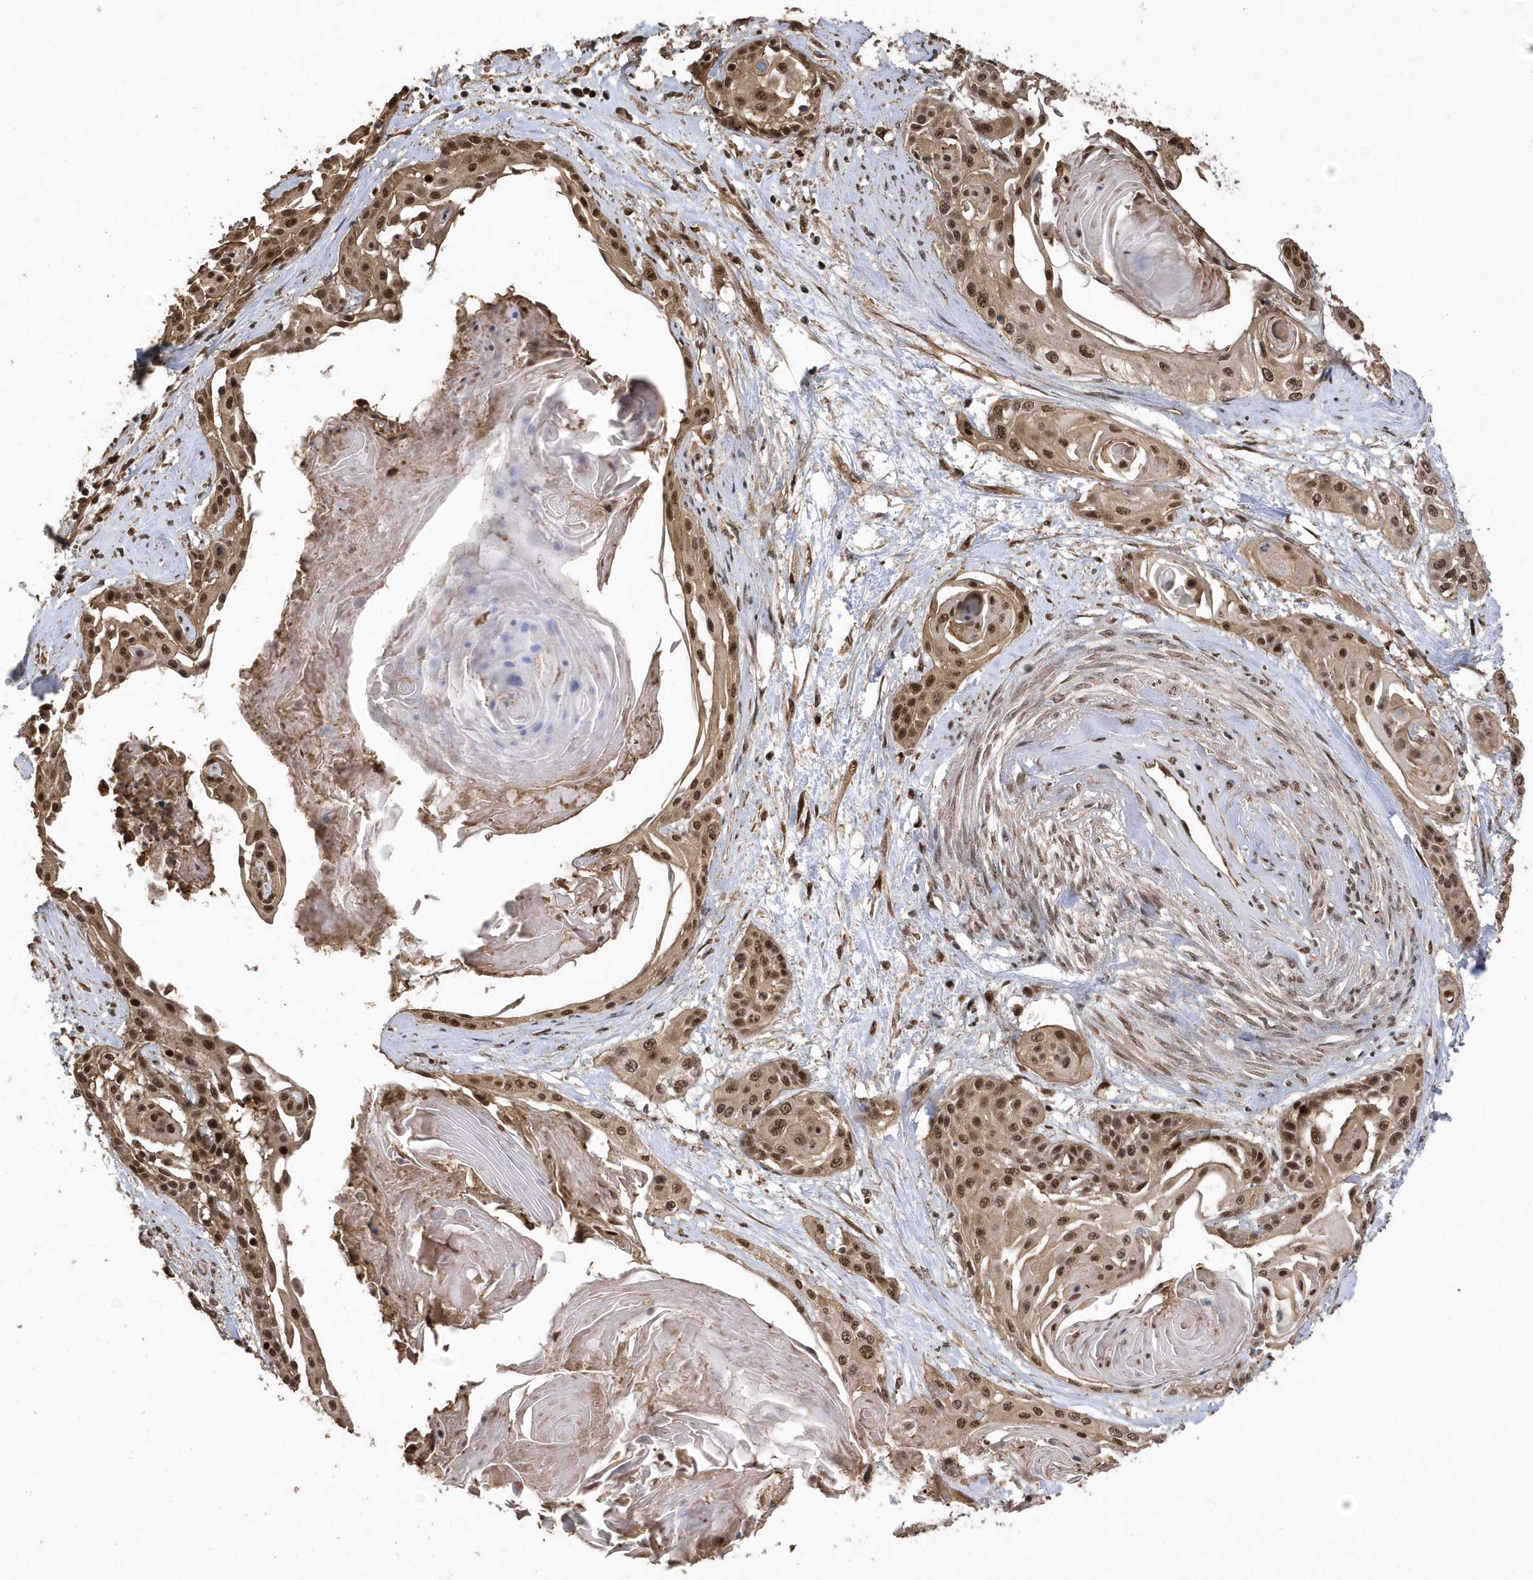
{"staining": {"intensity": "moderate", "quantity": ">75%", "location": "nuclear"}, "tissue": "cervical cancer", "cell_type": "Tumor cells", "image_type": "cancer", "snomed": [{"axis": "morphology", "description": "Squamous cell carcinoma, NOS"}, {"axis": "topography", "description": "Cervix"}], "caption": "Squamous cell carcinoma (cervical) stained with IHC displays moderate nuclear expression in about >75% of tumor cells.", "gene": "INTS12", "patient": {"sex": "female", "age": 57}}